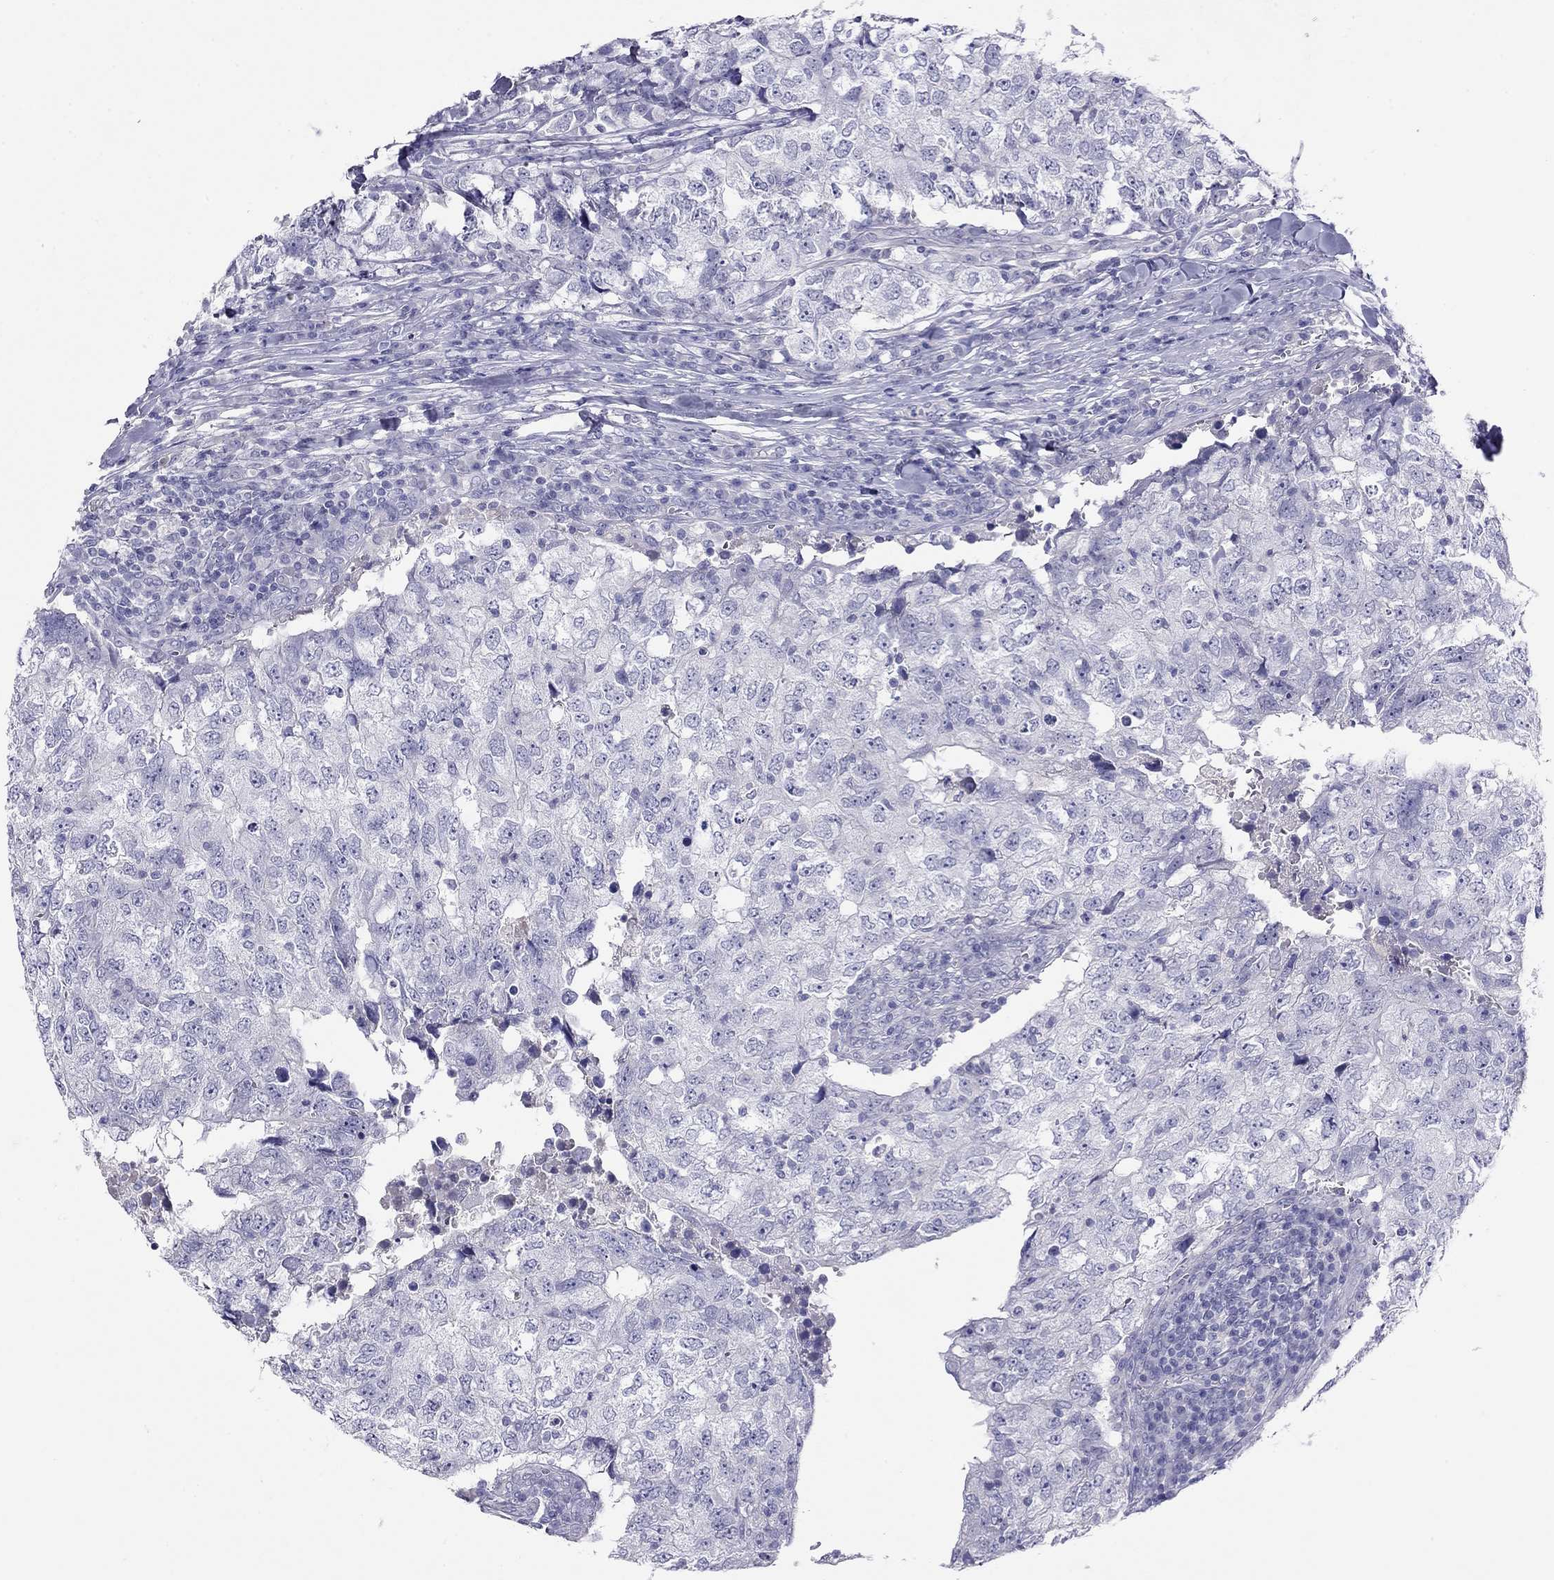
{"staining": {"intensity": "negative", "quantity": "none", "location": "none"}, "tissue": "breast cancer", "cell_type": "Tumor cells", "image_type": "cancer", "snomed": [{"axis": "morphology", "description": "Duct carcinoma"}, {"axis": "topography", "description": "Breast"}], "caption": "DAB (3,3'-diaminobenzidine) immunohistochemical staining of breast infiltrating ductal carcinoma demonstrates no significant staining in tumor cells.", "gene": "CAPNS2", "patient": {"sex": "female", "age": 30}}